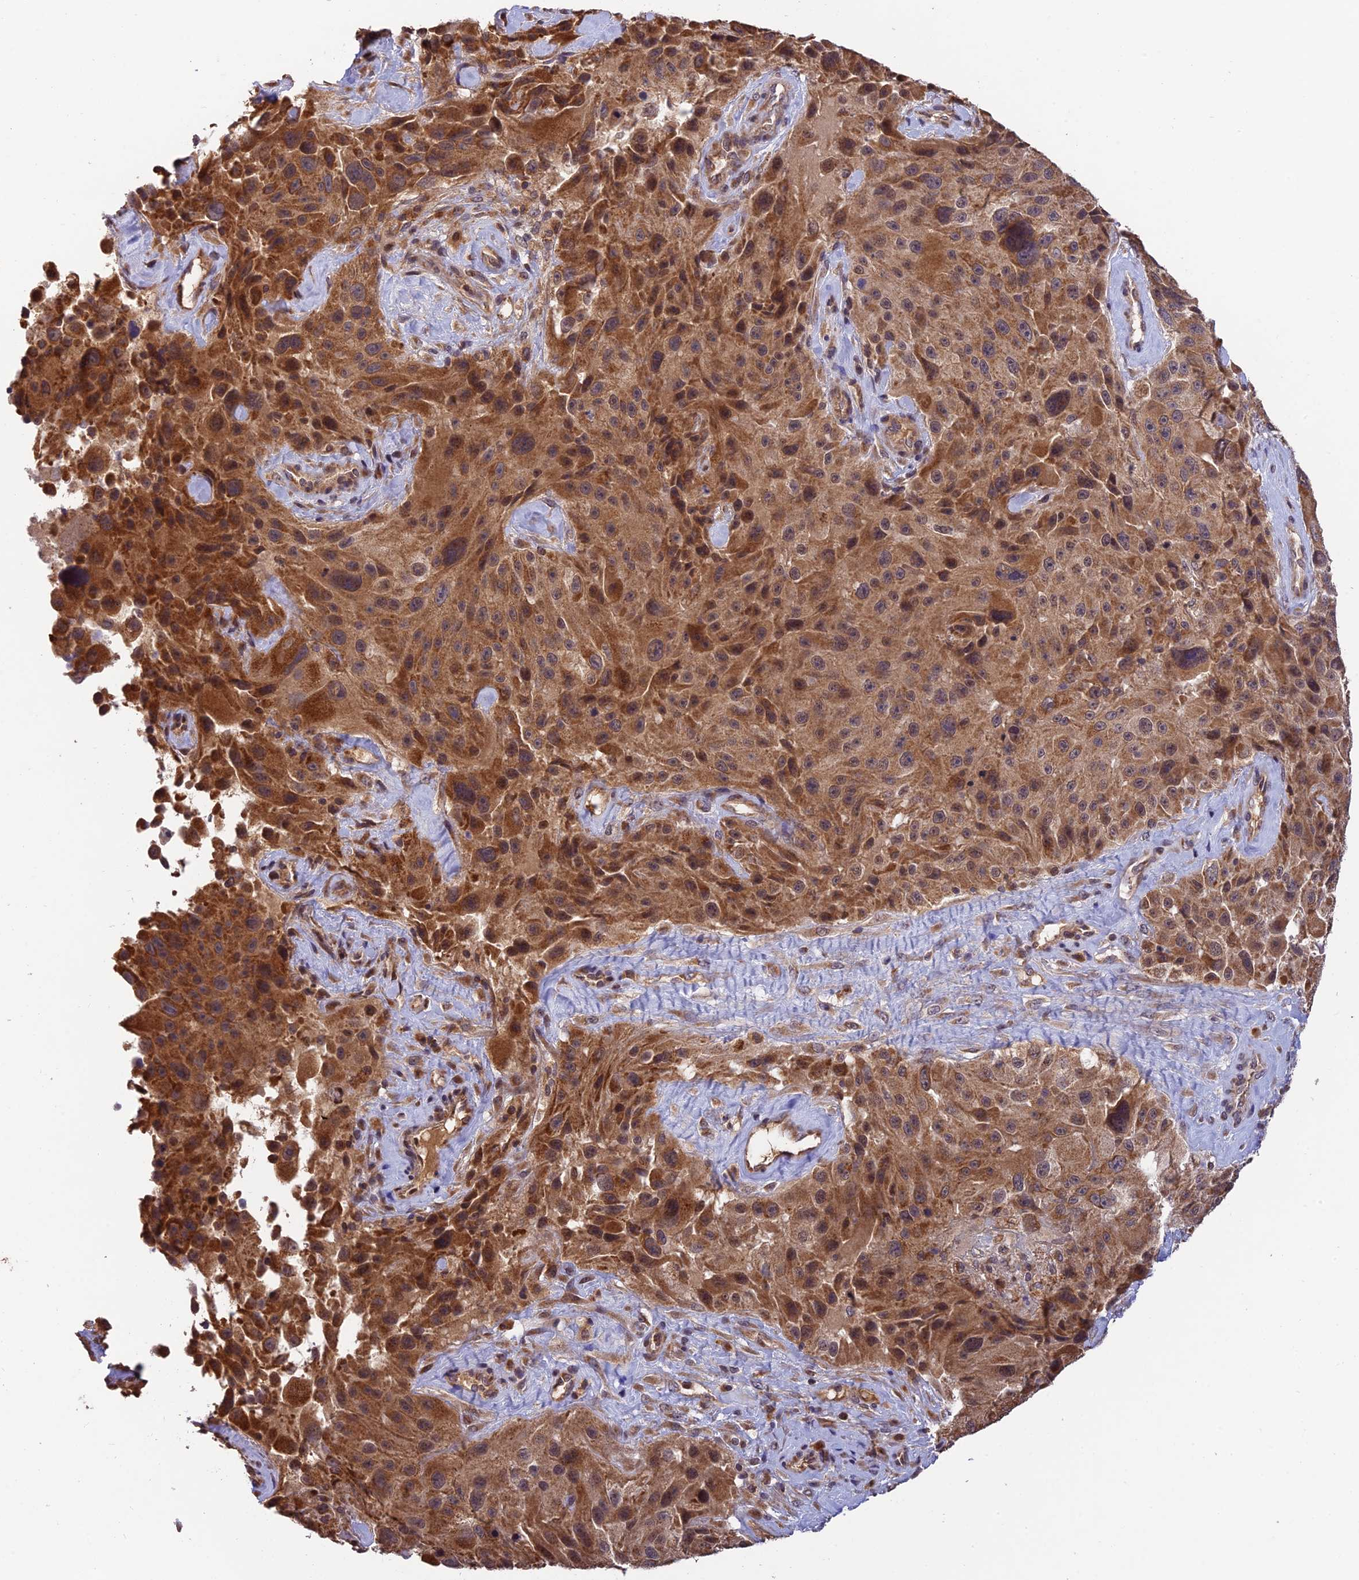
{"staining": {"intensity": "moderate", "quantity": ">75%", "location": "cytoplasmic/membranous,nuclear"}, "tissue": "melanoma", "cell_type": "Tumor cells", "image_type": "cancer", "snomed": [{"axis": "morphology", "description": "Malignant melanoma, Metastatic site"}, {"axis": "topography", "description": "Lymph node"}], "caption": "Malignant melanoma (metastatic site) stained with immunohistochemistry (IHC) reveals moderate cytoplasmic/membranous and nuclear expression in approximately >75% of tumor cells.", "gene": "MNS1", "patient": {"sex": "male", "age": 62}}